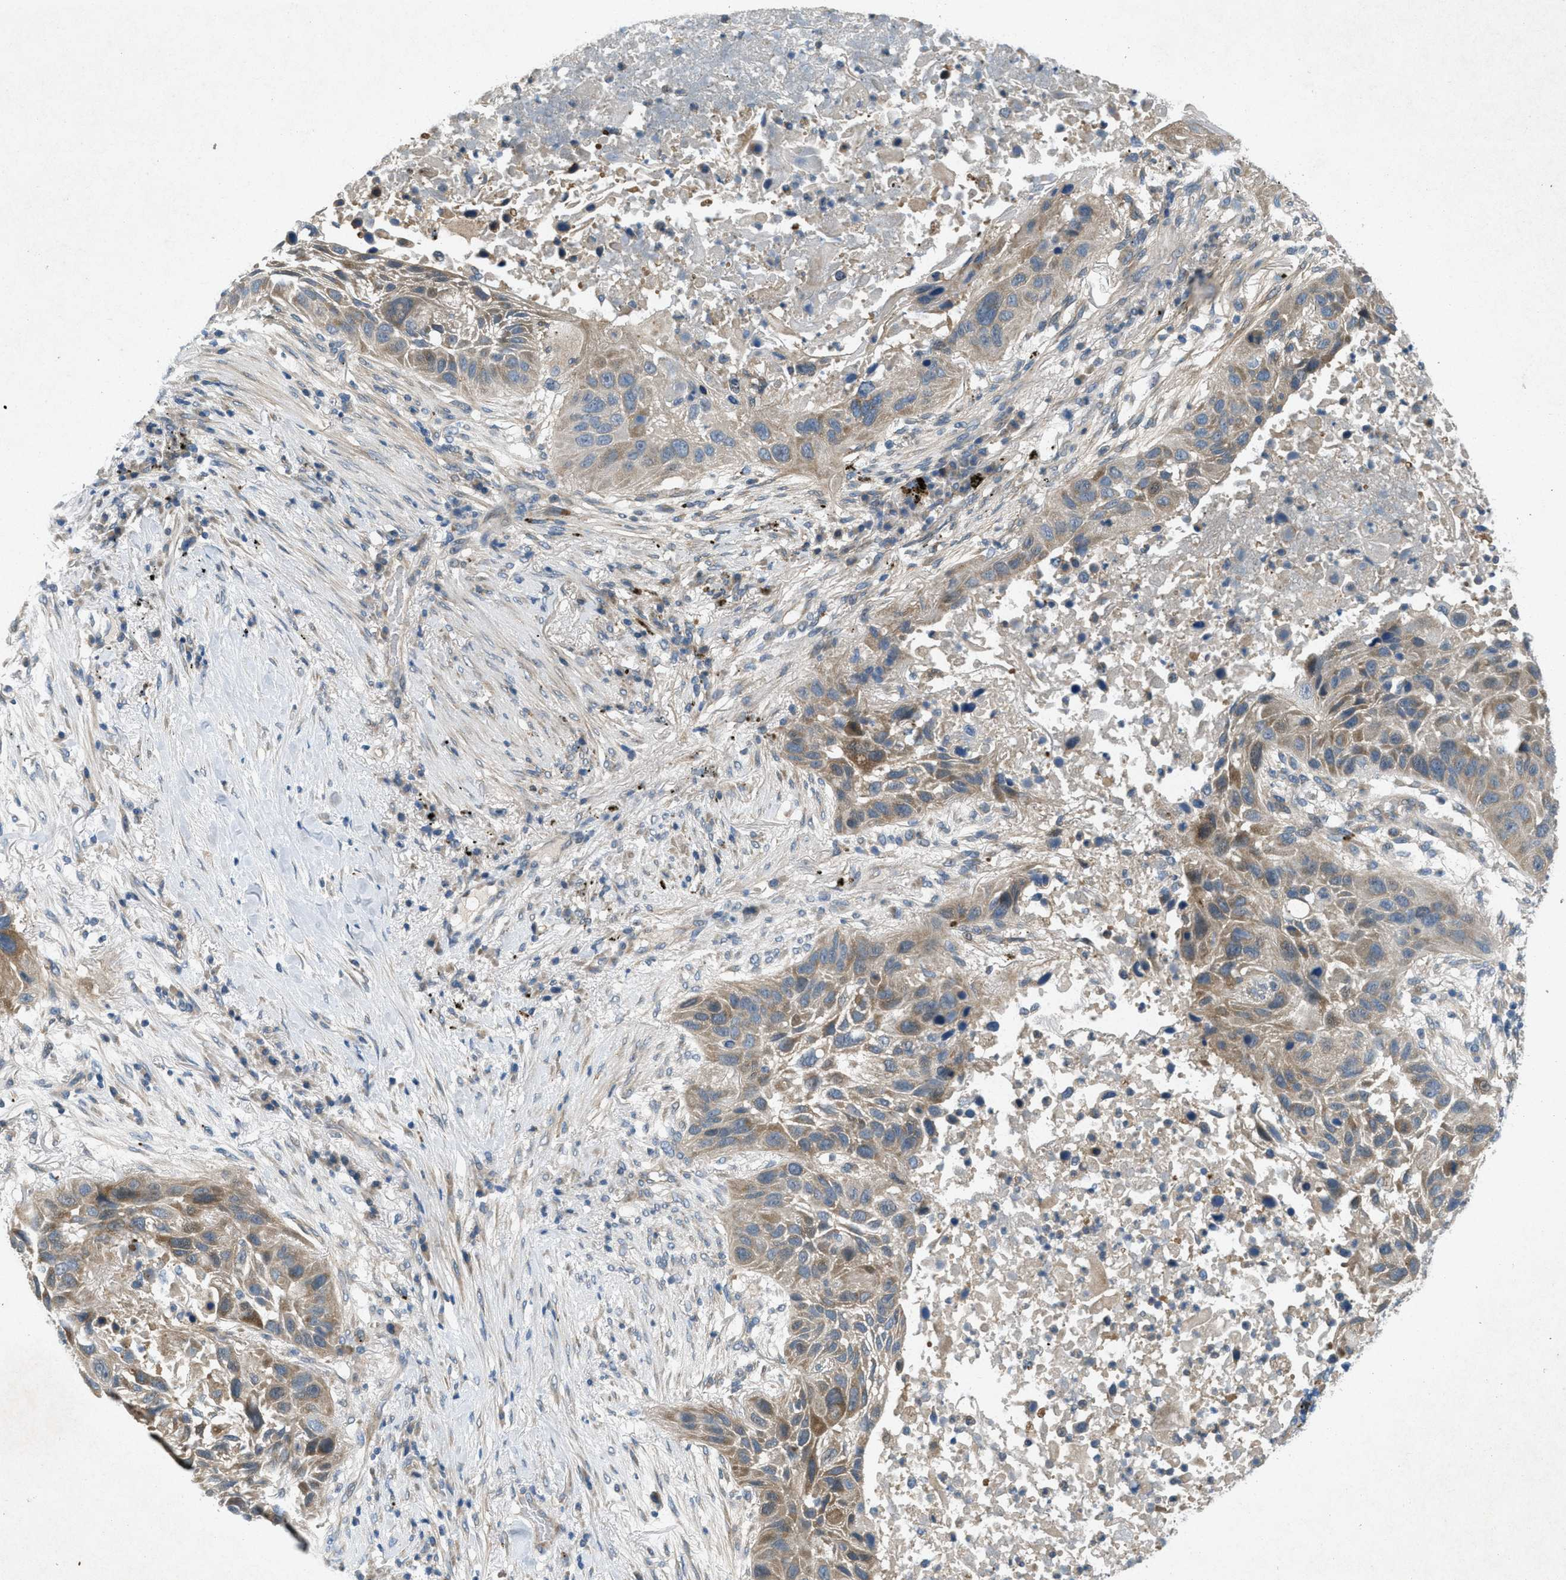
{"staining": {"intensity": "moderate", "quantity": "25%-75%", "location": "cytoplasmic/membranous"}, "tissue": "lung cancer", "cell_type": "Tumor cells", "image_type": "cancer", "snomed": [{"axis": "morphology", "description": "Squamous cell carcinoma, NOS"}, {"axis": "topography", "description": "Lung"}], "caption": "Immunohistochemical staining of human lung cancer (squamous cell carcinoma) shows moderate cytoplasmic/membranous protein staining in about 25%-75% of tumor cells. Nuclei are stained in blue.", "gene": "ADCY6", "patient": {"sex": "male", "age": 57}}